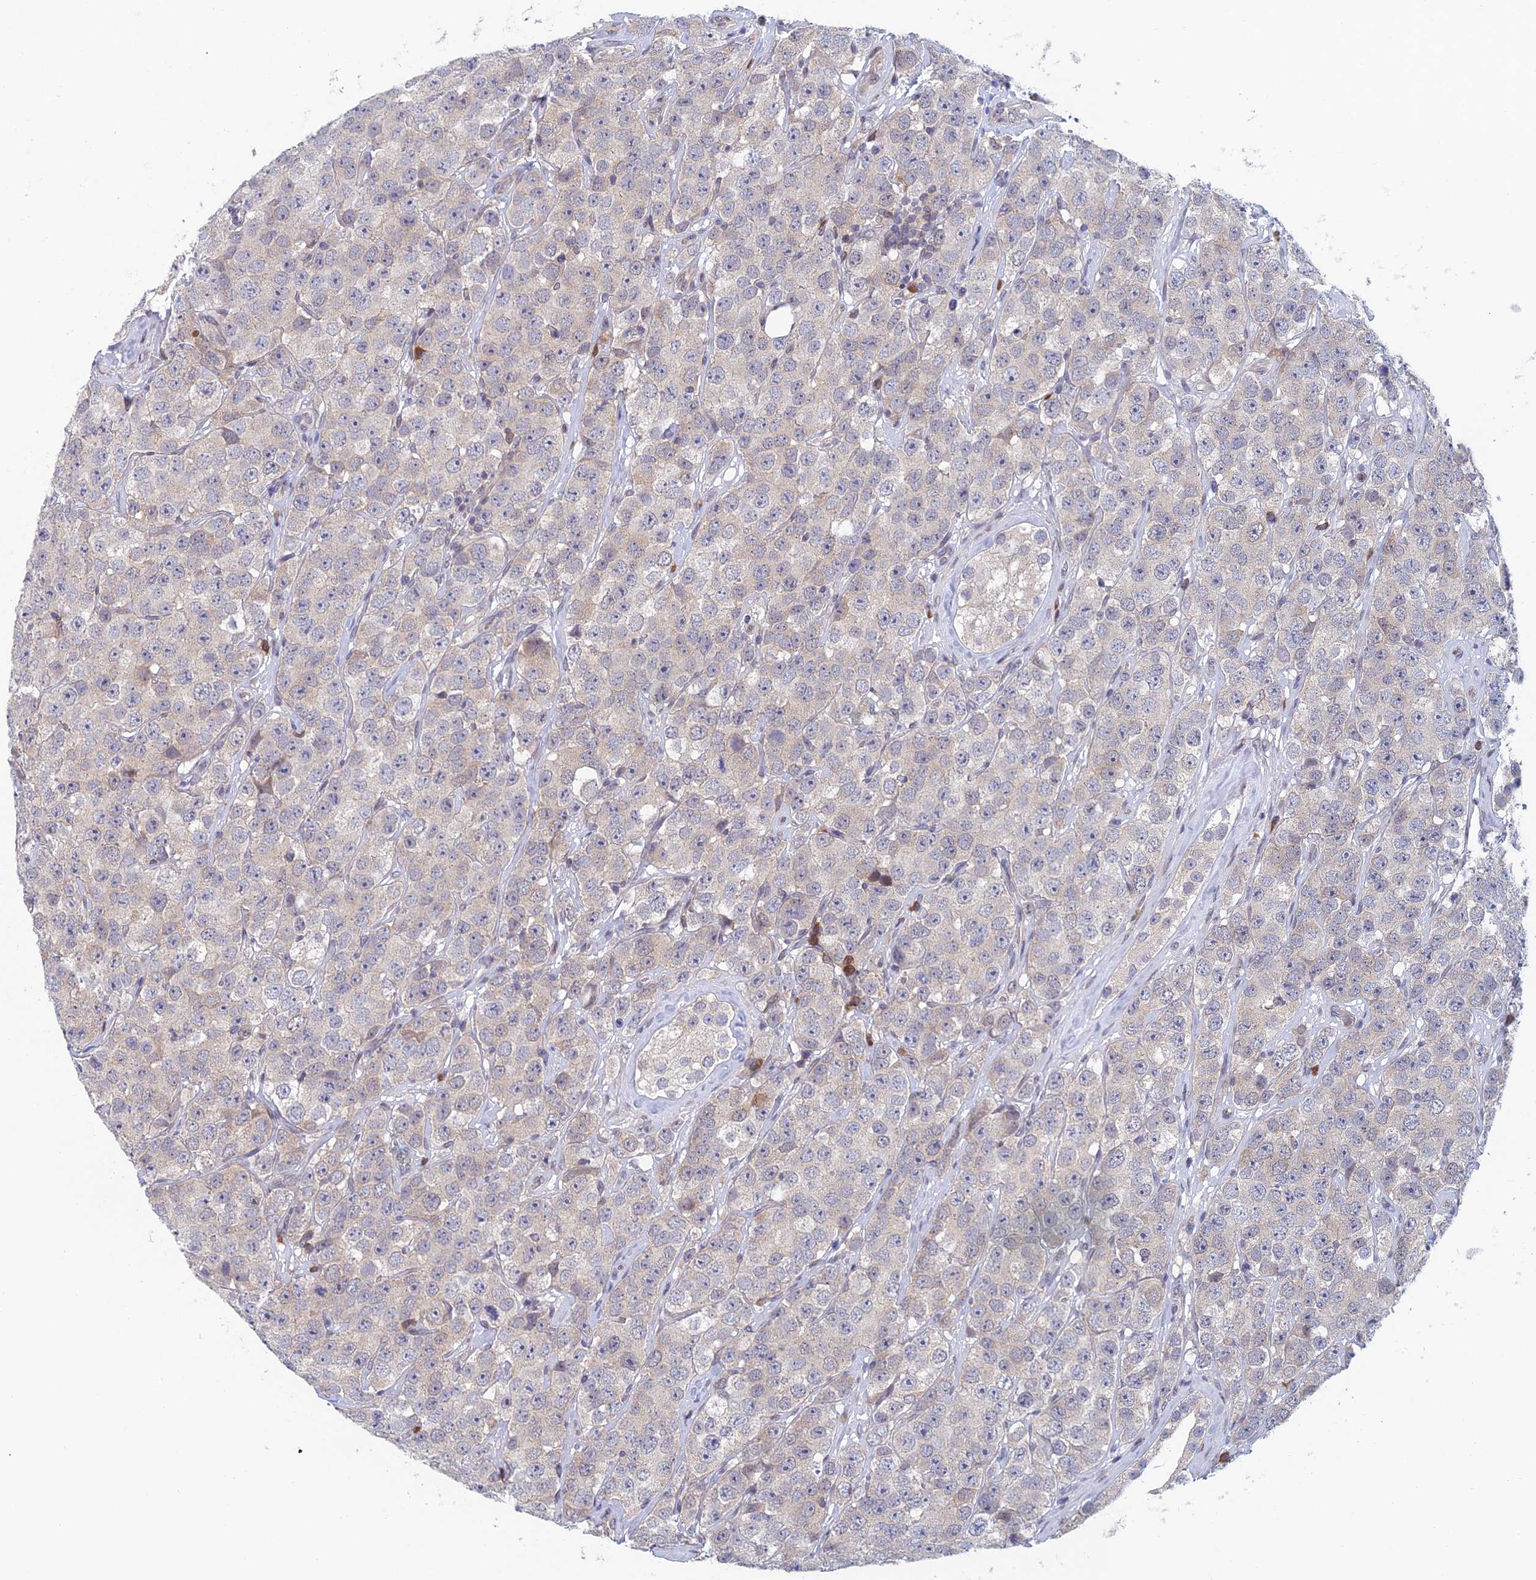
{"staining": {"intensity": "negative", "quantity": "none", "location": "none"}, "tissue": "testis cancer", "cell_type": "Tumor cells", "image_type": "cancer", "snomed": [{"axis": "morphology", "description": "Seminoma, NOS"}, {"axis": "topography", "description": "Testis"}], "caption": "Immunohistochemical staining of testis cancer (seminoma) reveals no significant expression in tumor cells.", "gene": "SRA1", "patient": {"sex": "male", "age": 28}}